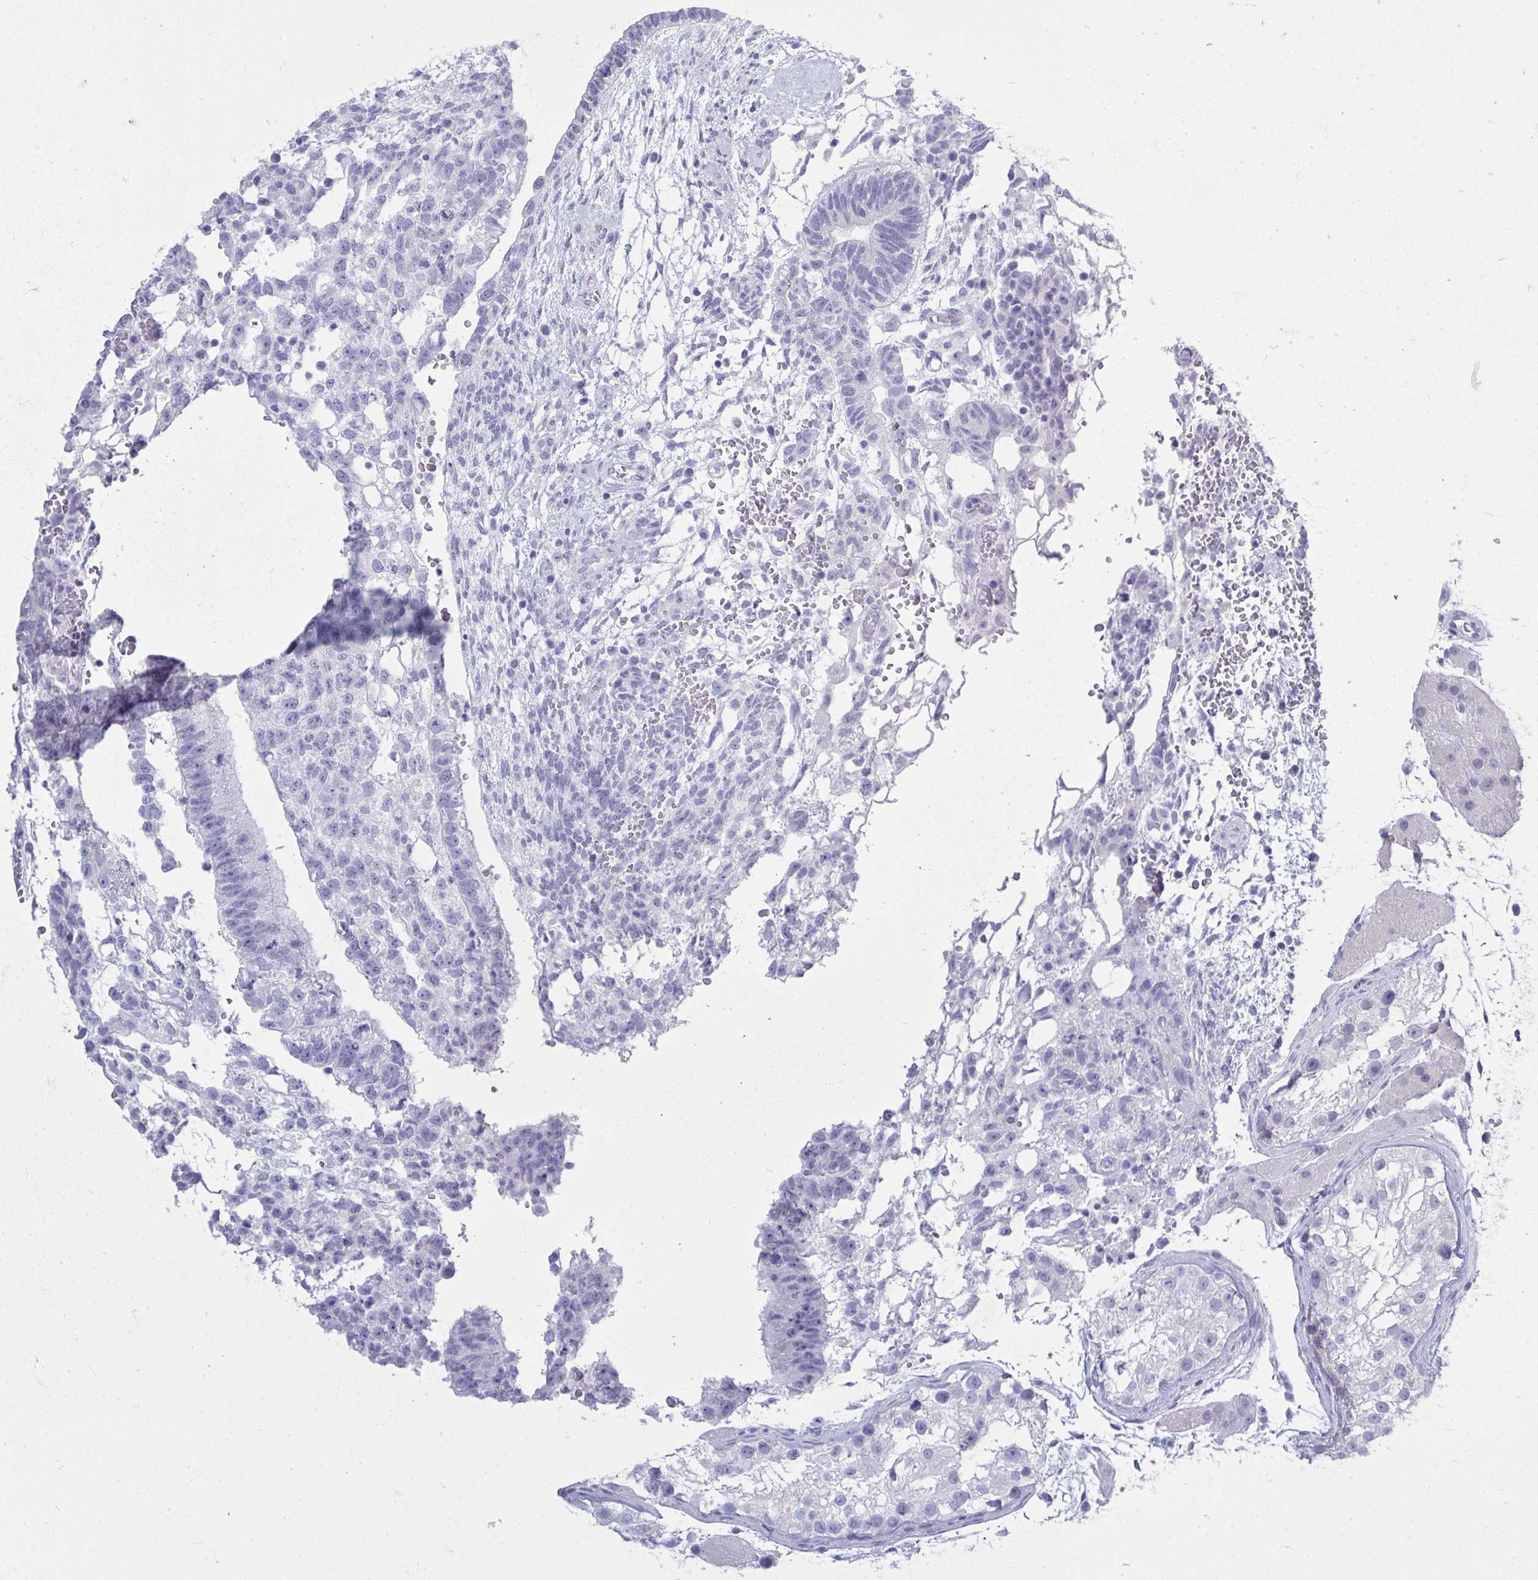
{"staining": {"intensity": "negative", "quantity": "none", "location": "none"}, "tissue": "testis cancer", "cell_type": "Tumor cells", "image_type": "cancer", "snomed": [{"axis": "morphology", "description": "Normal tissue, NOS"}, {"axis": "morphology", "description": "Carcinoma, Embryonal, NOS"}, {"axis": "topography", "description": "Testis"}], "caption": "Immunohistochemistry (IHC) photomicrograph of human testis cancer (embryonal carcinoma) stained for a protein (brown), which demonstrates no positivity in tumor cells.", "gene": "QDPR", "patient": {"sex": "male", "age": 32}}